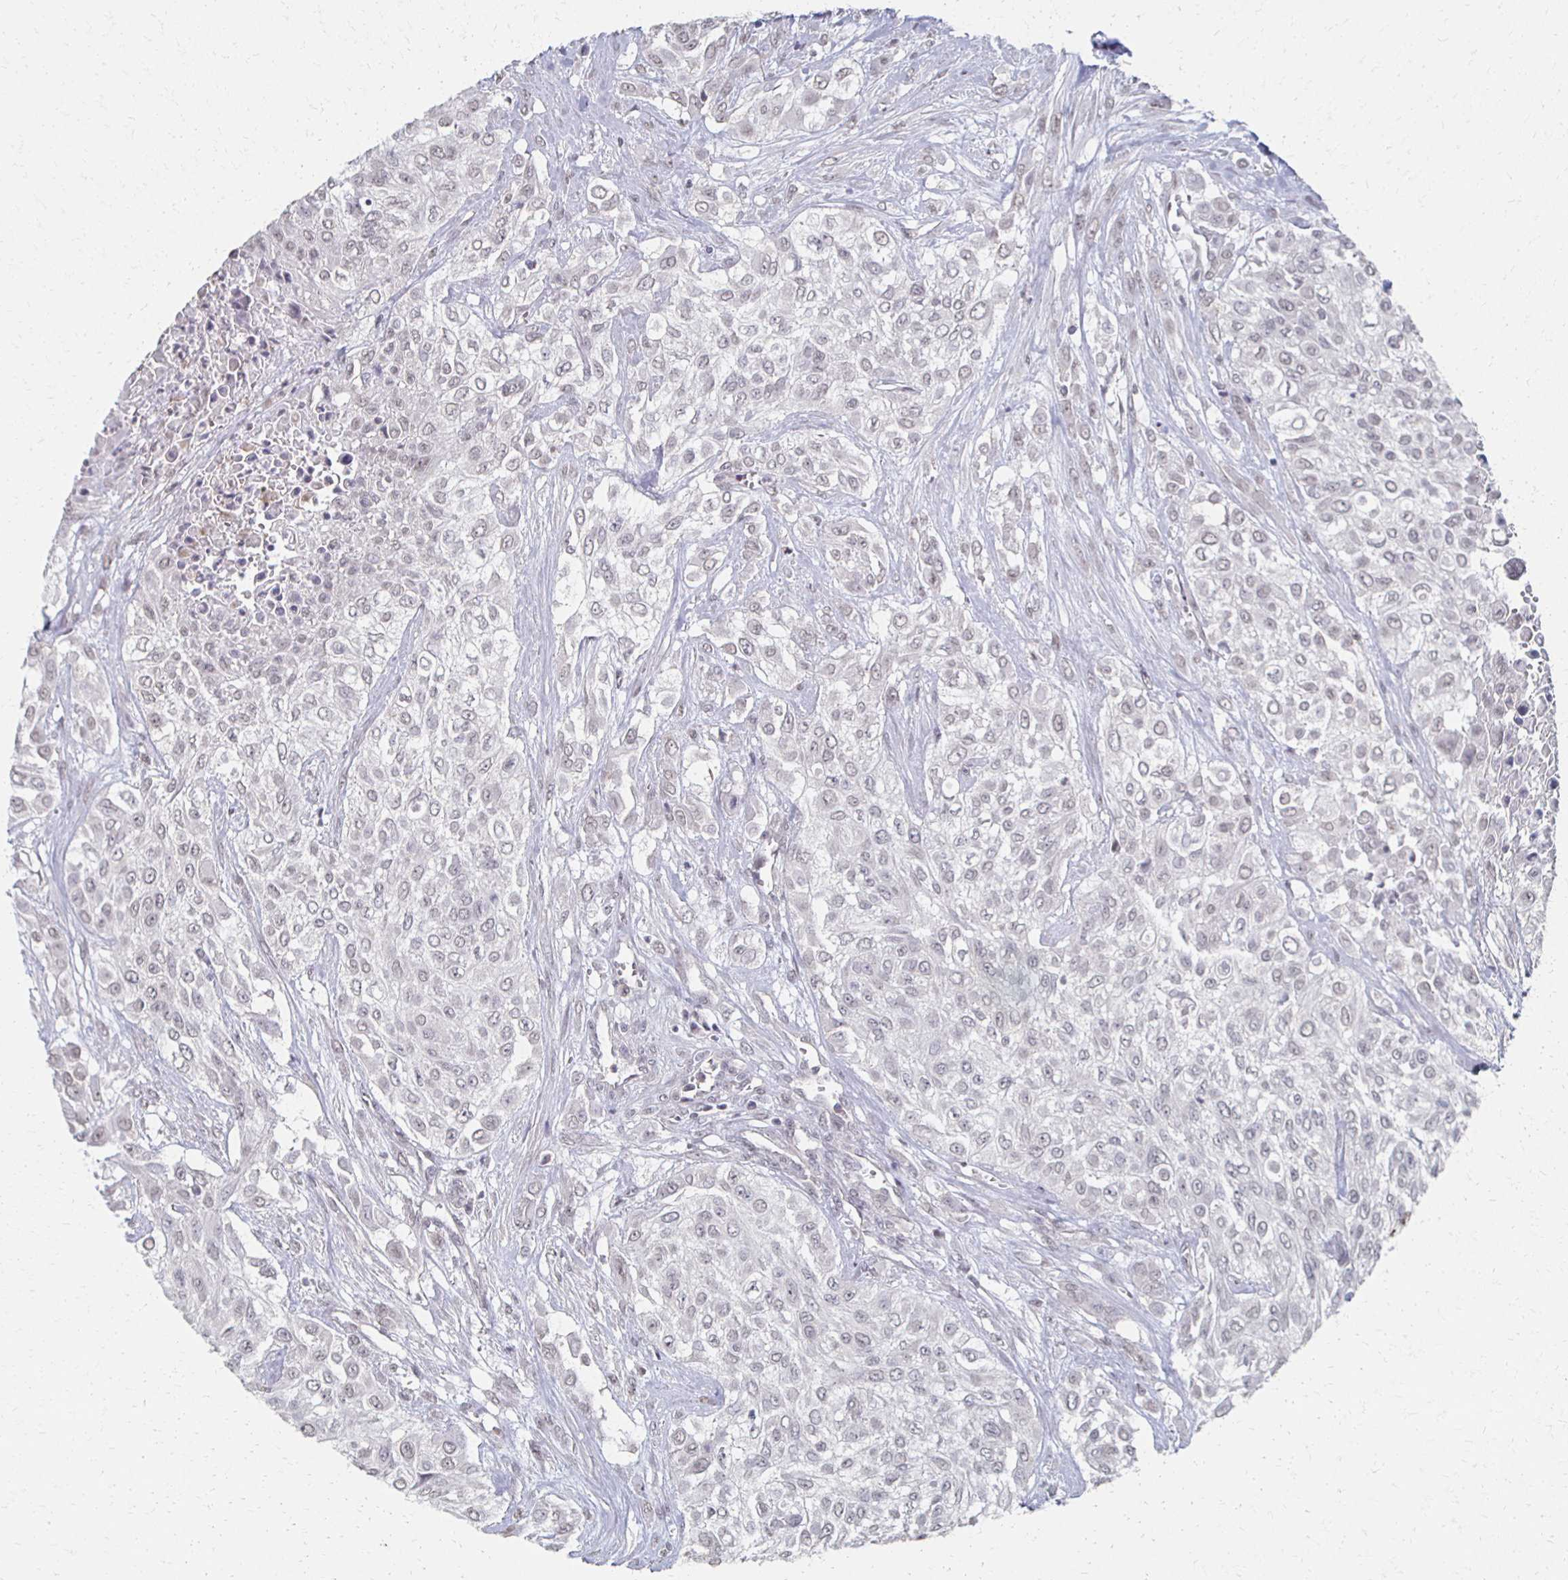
{"staining": {"intensity": "negative", "quantity": "none", "location": "none"}, "tissue": "urothelial cancer", "cell_type": "Tumor cells", "image_type": "cancer", "snomed": [{"axis": "morphology", "description": "Urothelial carcinoma, High grade"}, {"axis": "topography", "description": "Urinary bladder"}], "caption": "This is an immunohistochemistry (IHC) histopathology image of human urothelial carcinoma (high-grade). There is no expression in tumor cells.", "gene": "DAB1", "patient": {"sex": "male", "age": 57}}